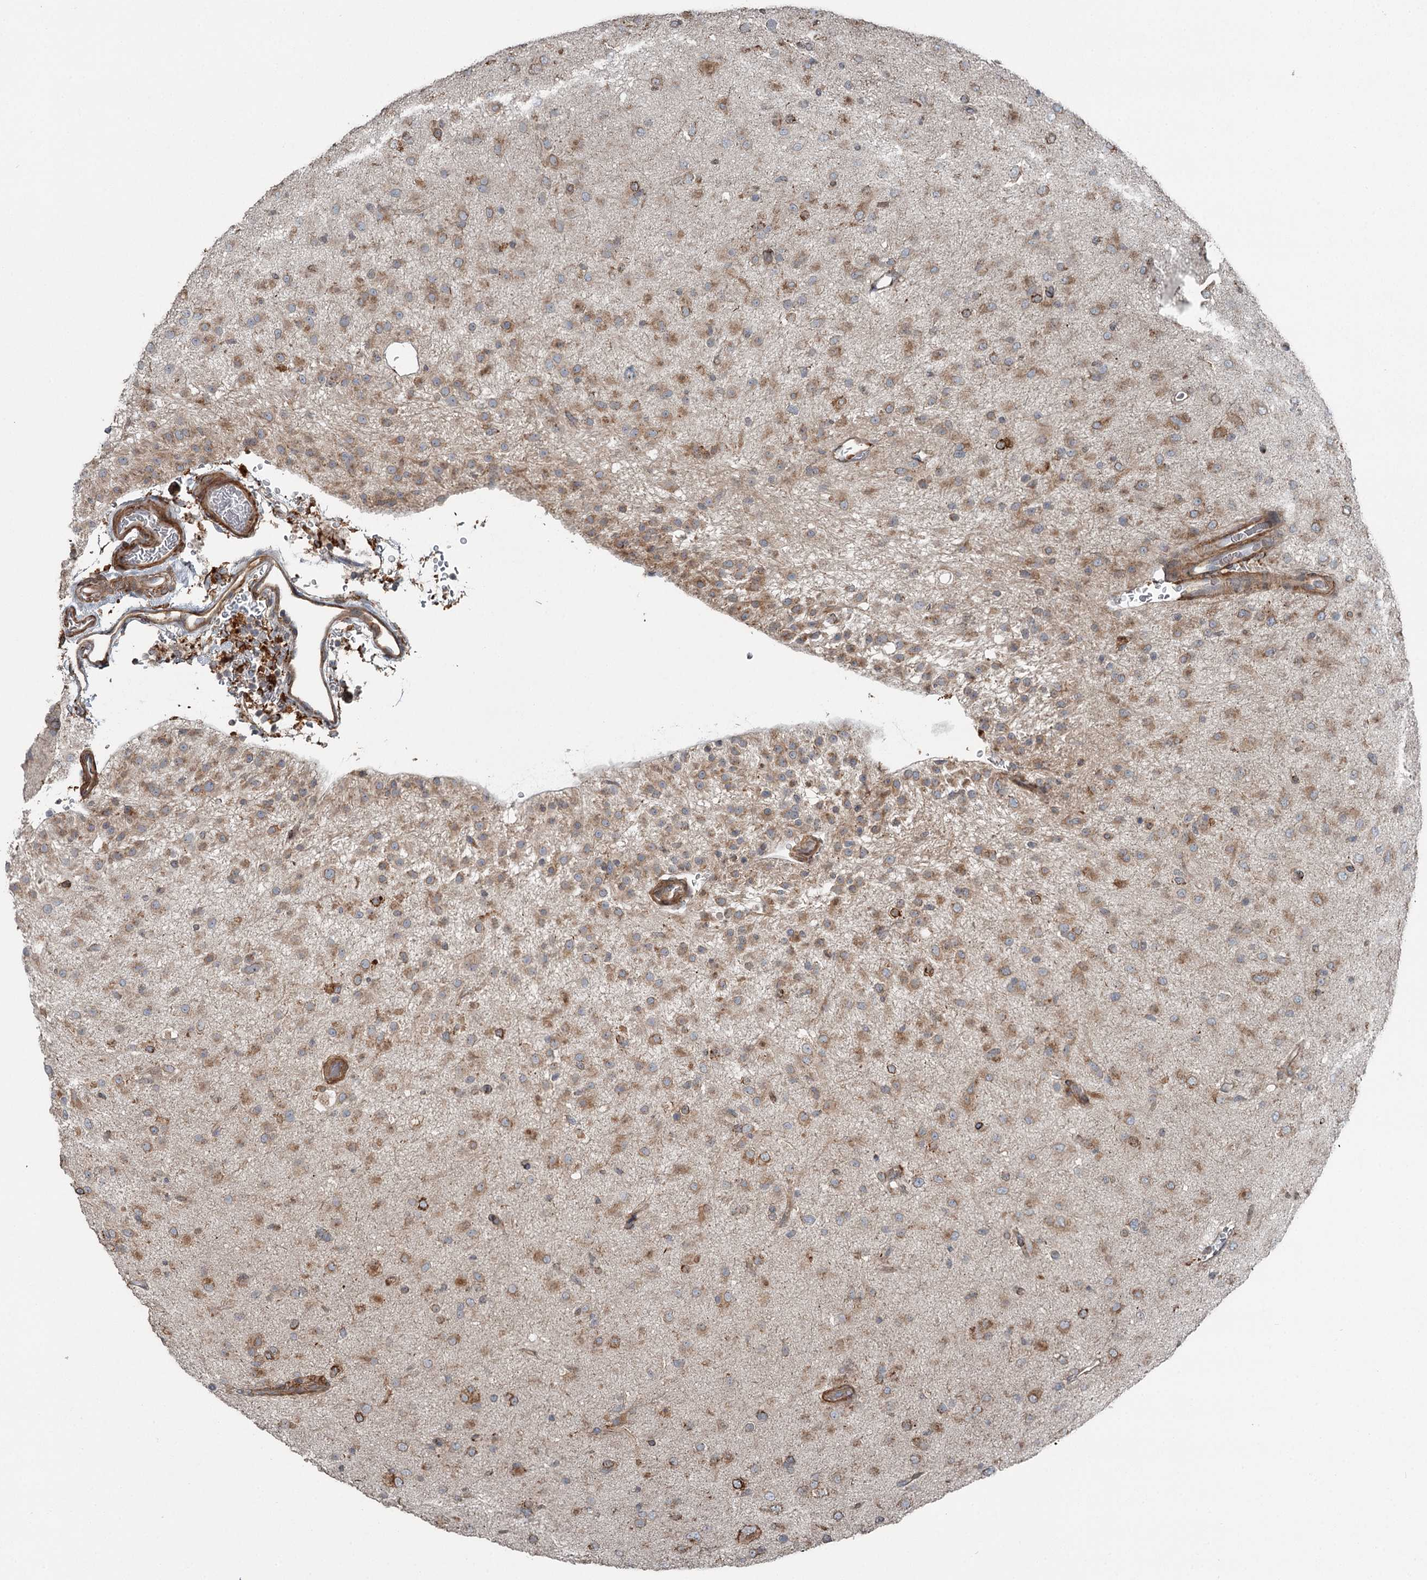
{"staining": {"intensity": "moderate", "quantity": ">75%", "location": "cytoplasmic/membranous"}, "tissue": "glioma", "cell_type": "Tumor cells", "image_type": "cancer", "snomed": [{"axis": "morphology", "description": "Glioma, malignant, Low grade"}, {"axis": "topography", "description": "Brain"}], "caption": "Brown immunohistochemical staining in malignant low-grade glioma reveals moderate cytoplasmic/membranous staining in about >75% of tumor cells.", "gene": "RASSF8", "patient": {"sex": "male", "age": 65}}